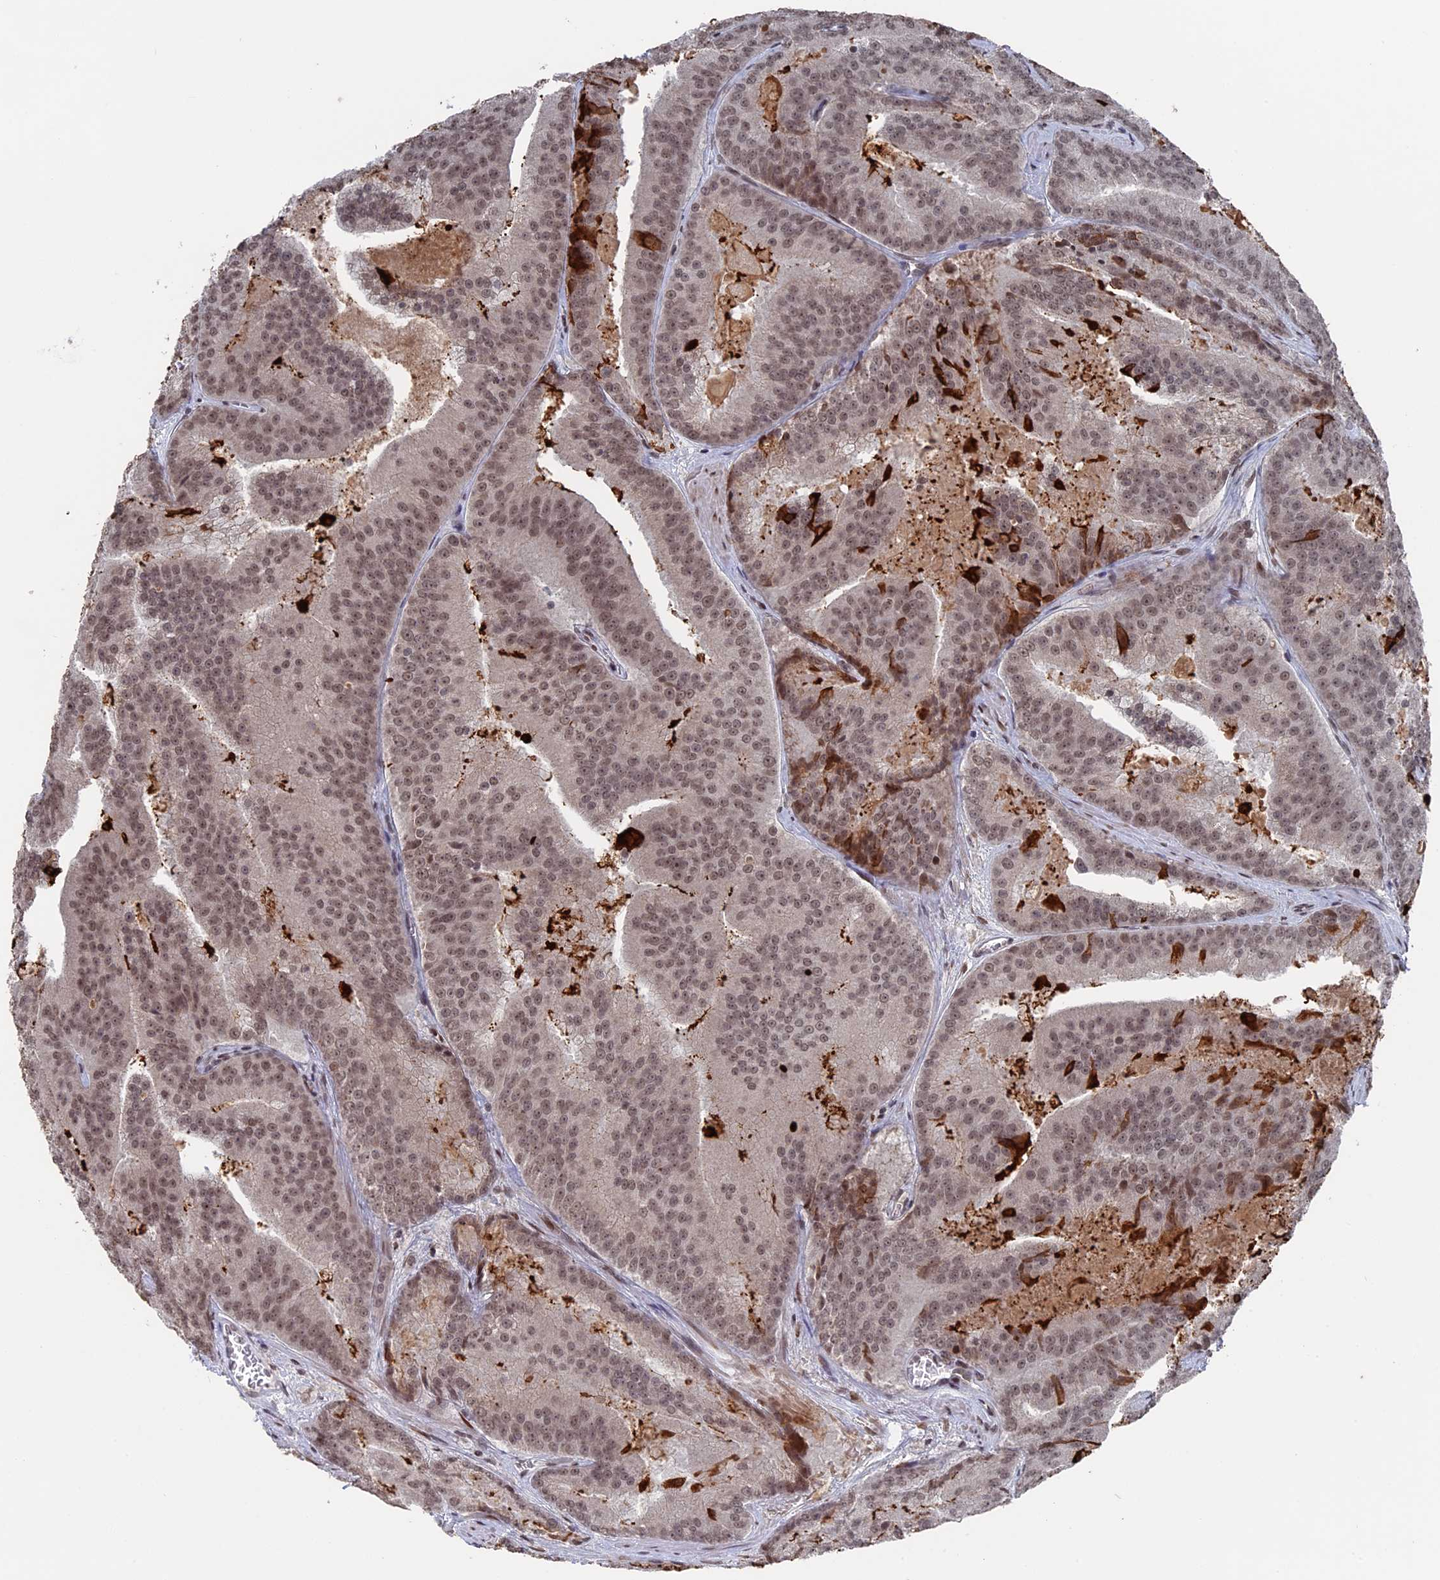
{"staining": {"intensity": "moderate", "quantity": ">75%", "location": "nuclear"}, "tissue": "prostate cancer", "cell_type": "Tumor cells", "image_type": "cancer", "snomed": [{"axis": "morphology", "description": "Adenocarcinoma, High grade"}, {"axis": "topography", "description": "Prostate"}], "caption": "The micrograph exhibits a brown stain indicating the presence of a protein in the nuclear of tumor cells in prostate high-grade adenocarcinoma.", "gene": "NR2C2AP", "patient": {"sex": "male", "age": 61}}